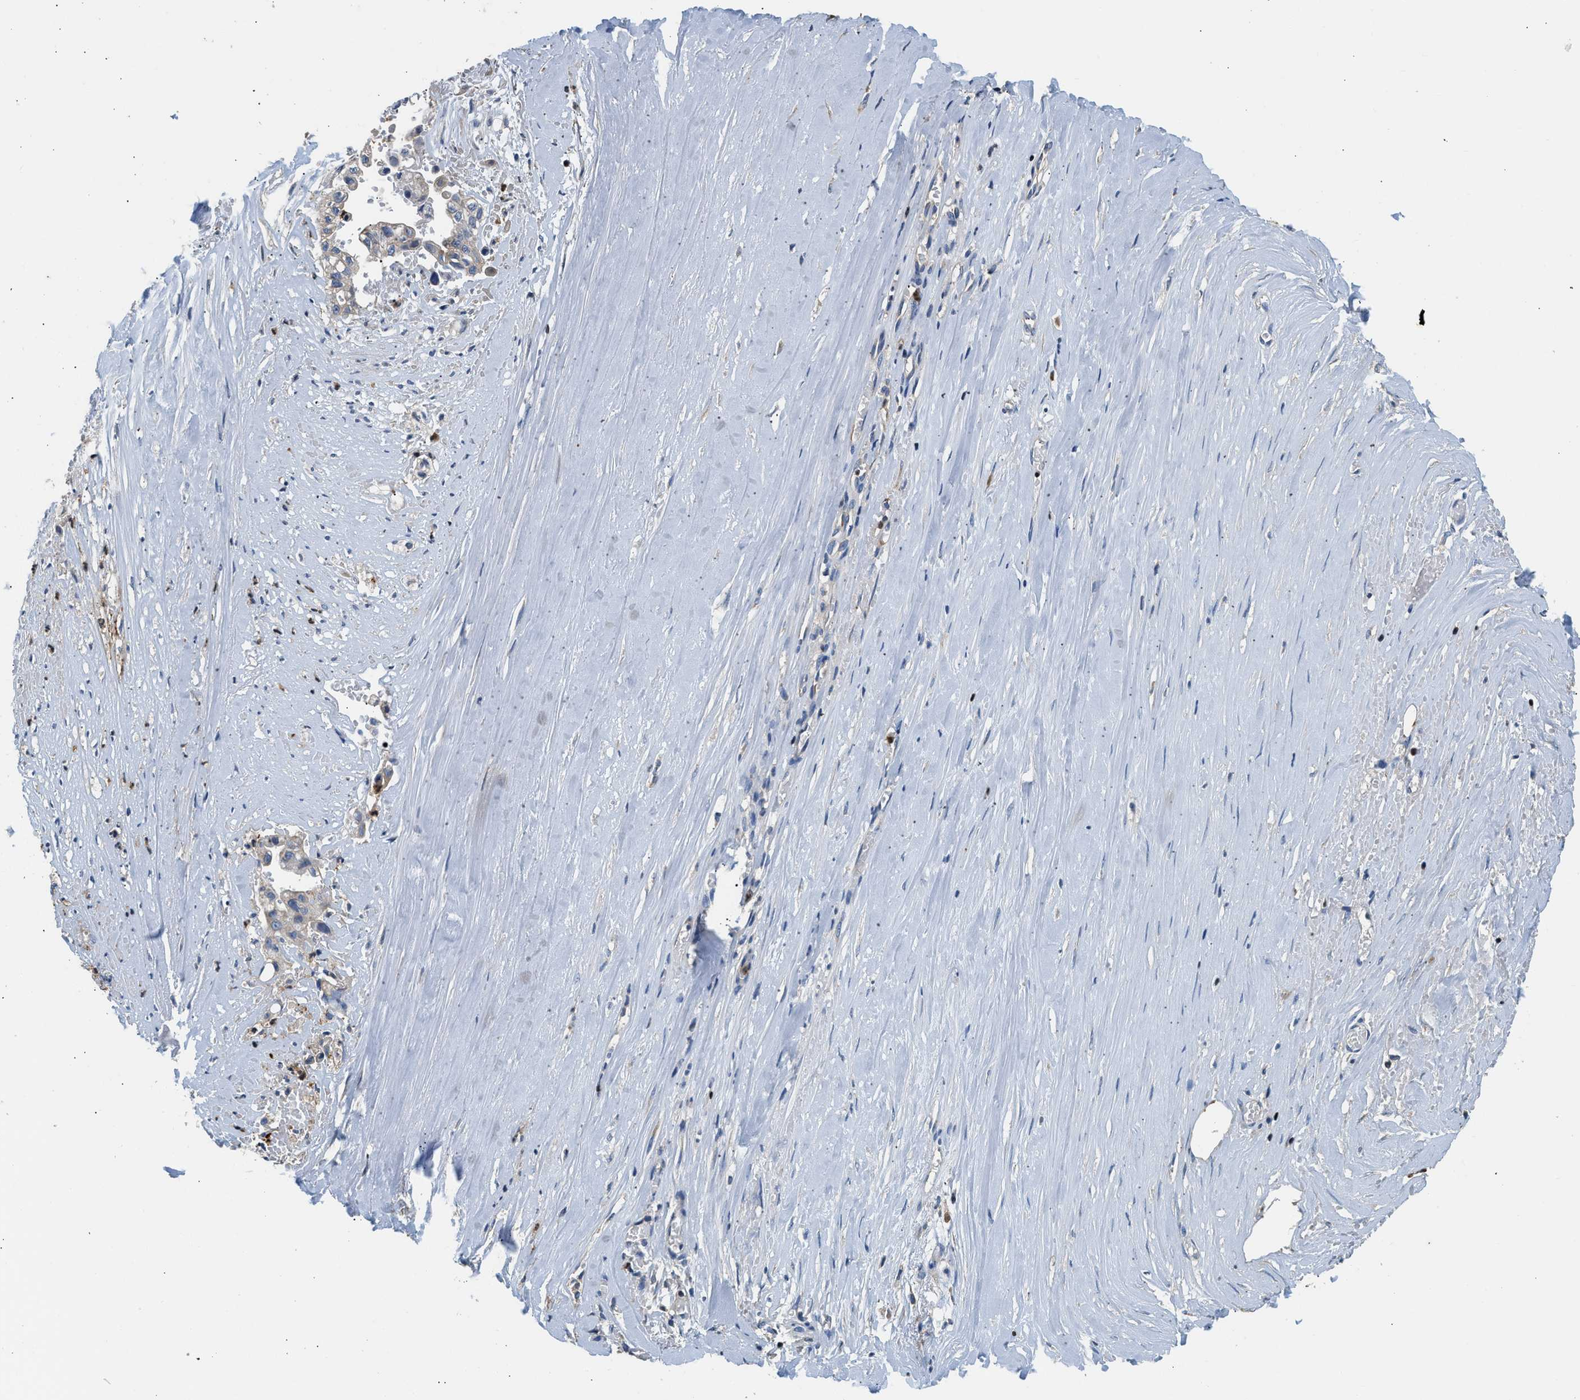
{"staining": {"intensity": "negative", "quantity": "none", "location": "none"}, "tissue": "liver cancer", "cell_type": "Tumor cells", "image_type": "cancer", "snomed": [{"axis": "morphology", "description": "Cholangiocarcinoma"}, {"axis": "topography", "description": "Liver"}], "caption": "Immunohistochemistry of human liver cancer reveals no staining in tumor cells.", "gene": "TOX", "patient": {"sex": "female", "age": 70}}